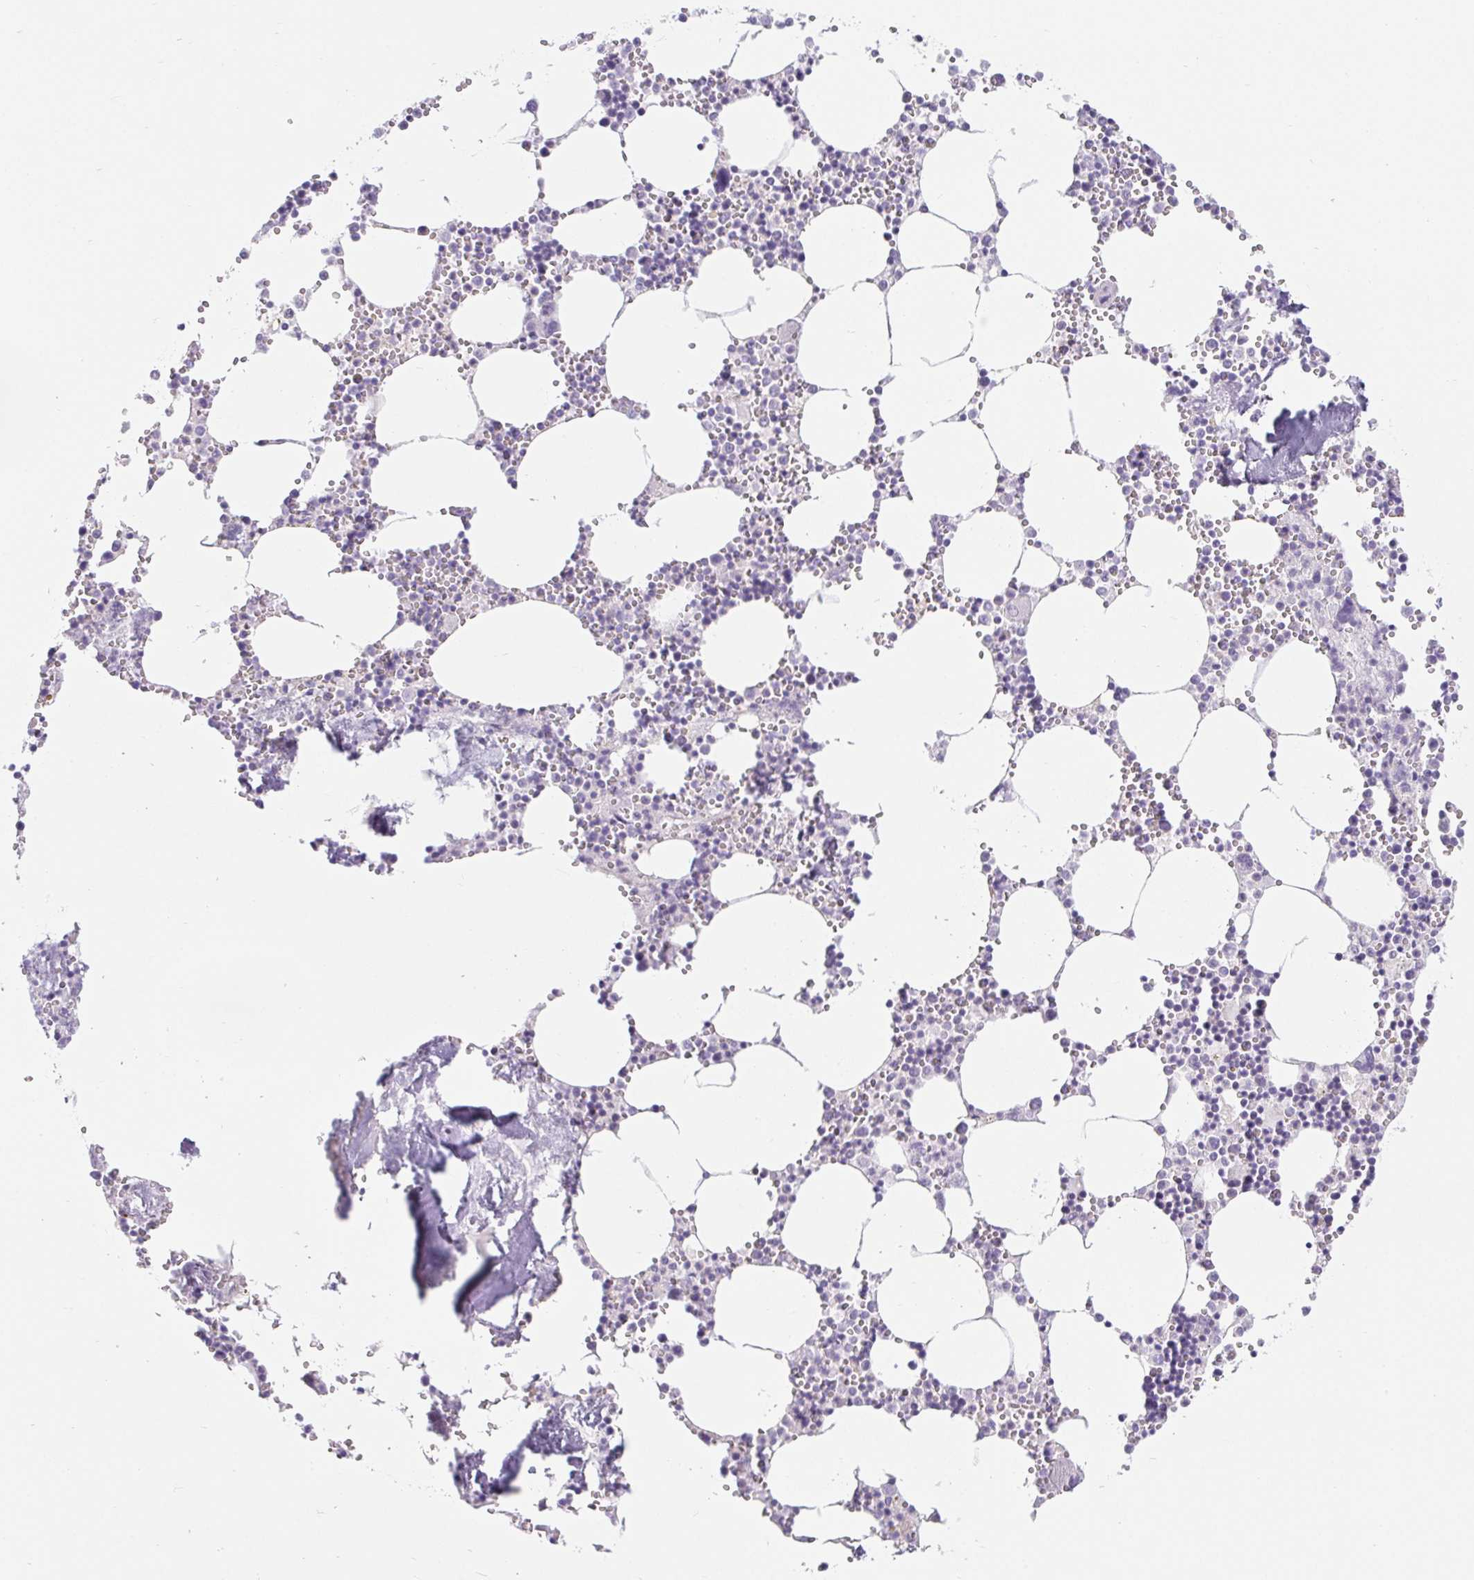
{"staining": {"intensity": "negative", "quantity": "none", "location": "none"}, "tissue": "bone marrow", "cell_type": "Hematopoietic cells", "image_type": "normal", "snomed": [{"axis": "morphology", "description": "Normal tissue, NOS"}, {"axis": "topography", "description": "Bone marrow"}], "caption": "Immunohistochemical staining of normal human bone marrow demonstrates no significant staining in hematopoietic cells.", "gene": "BCAS1", "patient": {"sex": "male", "age": 54}}